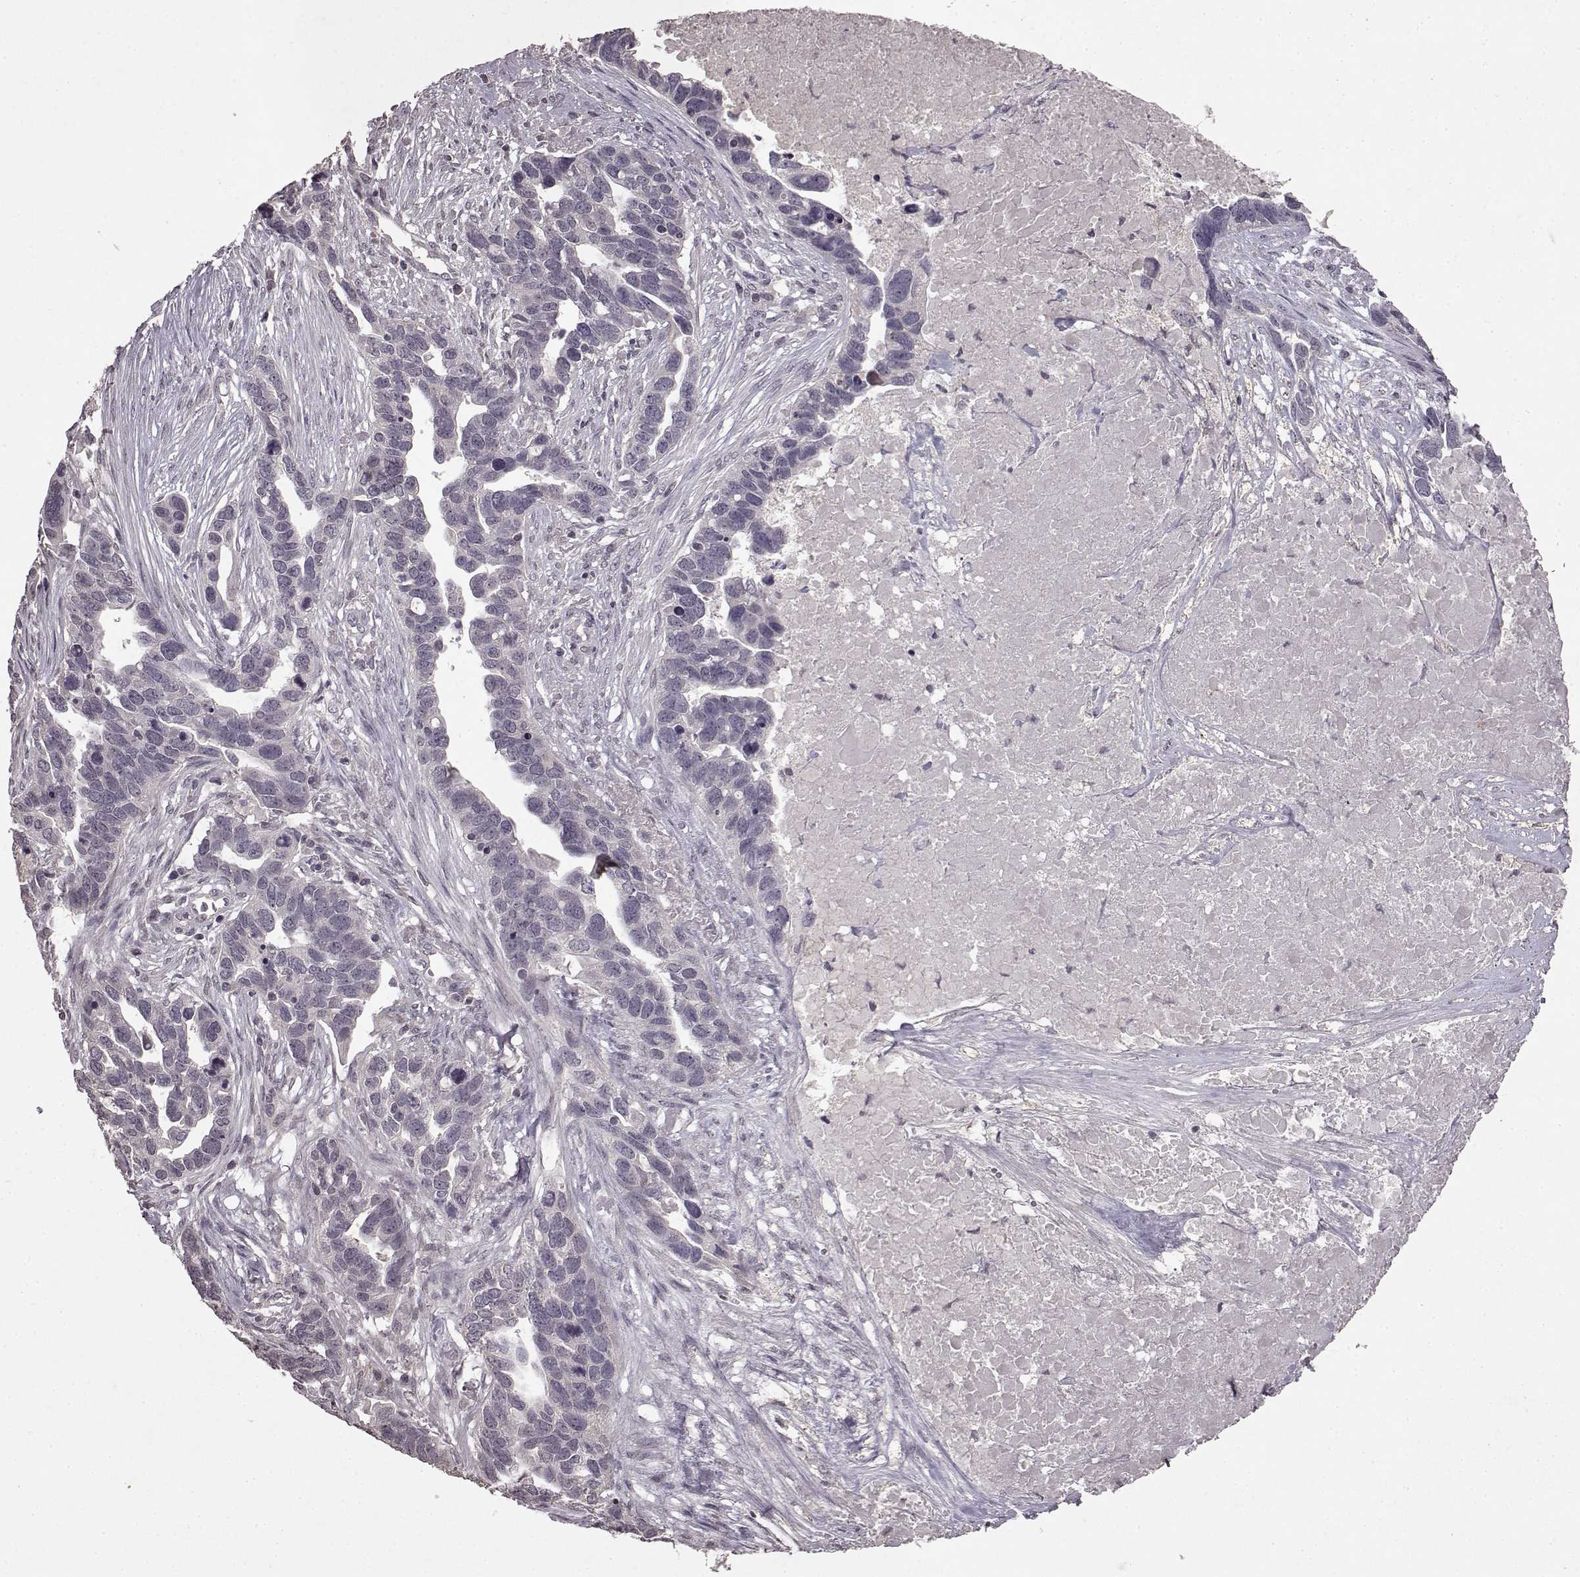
{"staining": {"intensity": "negative", "quantity": "none", "location": "none"}, "tissue": "ovarian cancer", "cell_type": "Tumor cells", "image_type": "cancer", "snomed": [{"axis": "morphology", "description": "Cystadenocarcinoma, serous, NOS"}, {"axis": "topography", "description": "Ovary"}], "caption": "Immunohistochemistry (IHC) image of neoplastic tissue: human ovarian cancer (serous cystadenocarcinoma) stained with DAB (3,3'-diaminobenzidine) reveals no significant protein positivity in tumor cells. (Stains: DAB (3,3'-diaminobenzidine) immunohistochemistry with hematoxylin counter stain, Microscopy: brightfield microscopy at high magnification).", "gene": "LHB", "patient": {"sex": "female", "age": 54}}